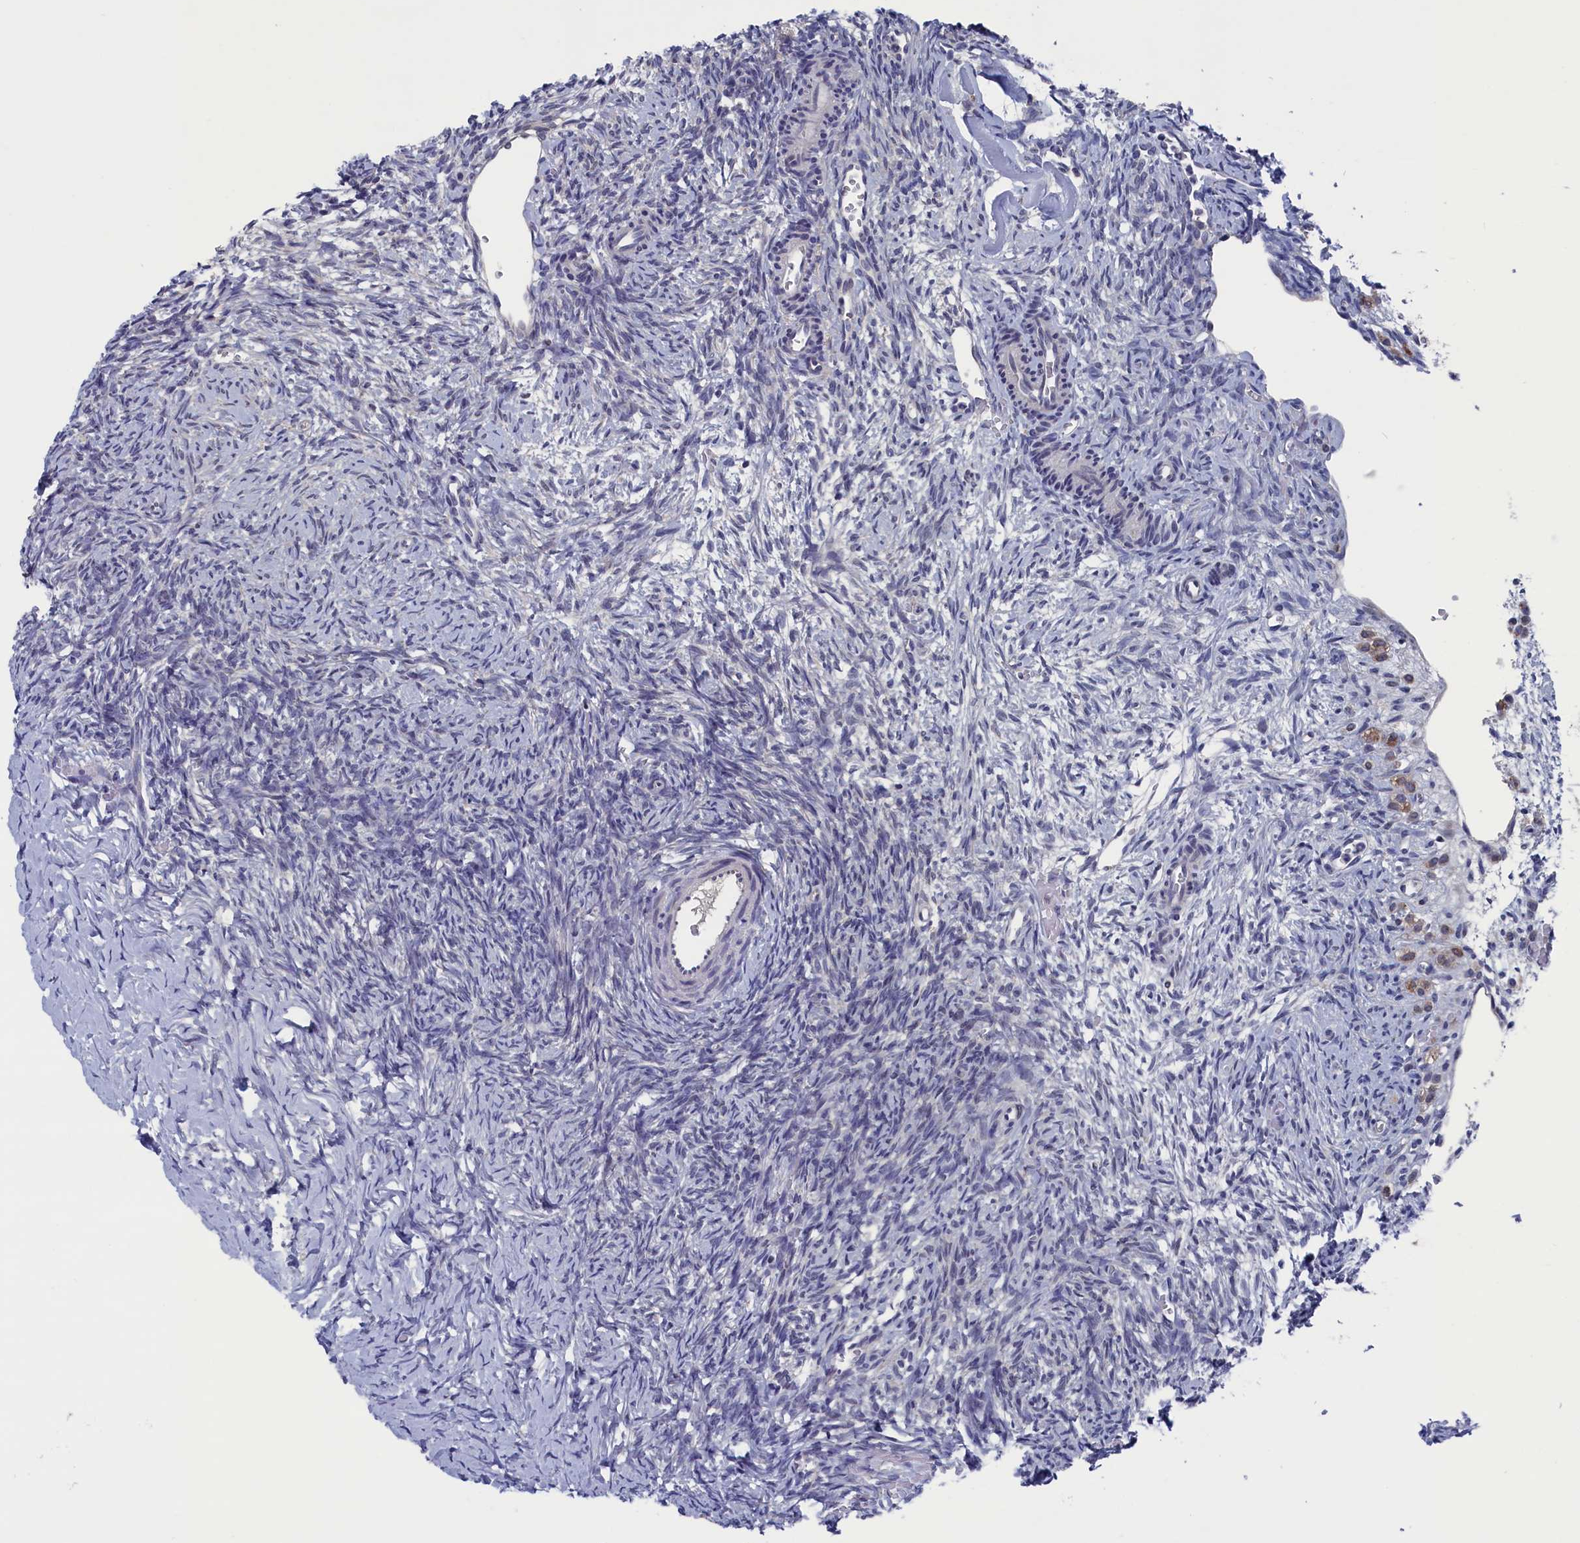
{"staining": {"intensity": "negative", "quantity": "none", "location": "none"}, "tissue": "ovary", "cell_type": "Ovarian stroma cells", "image_type": "normal", "snomed": [{"axis": "morphology", "description": "Normal tissue, NOS"}, {"axis": "topography", "description": "Ovary"}], "caption": "The immunohistochemistry micrograph has no significant positivity in ovarian stroma cells of ovary. (Immunohistochemistry (ihc), brightfield microscopy, high magnification).", "gene": "SPATA13", "patient": {"sex": "female", "age": 39}}